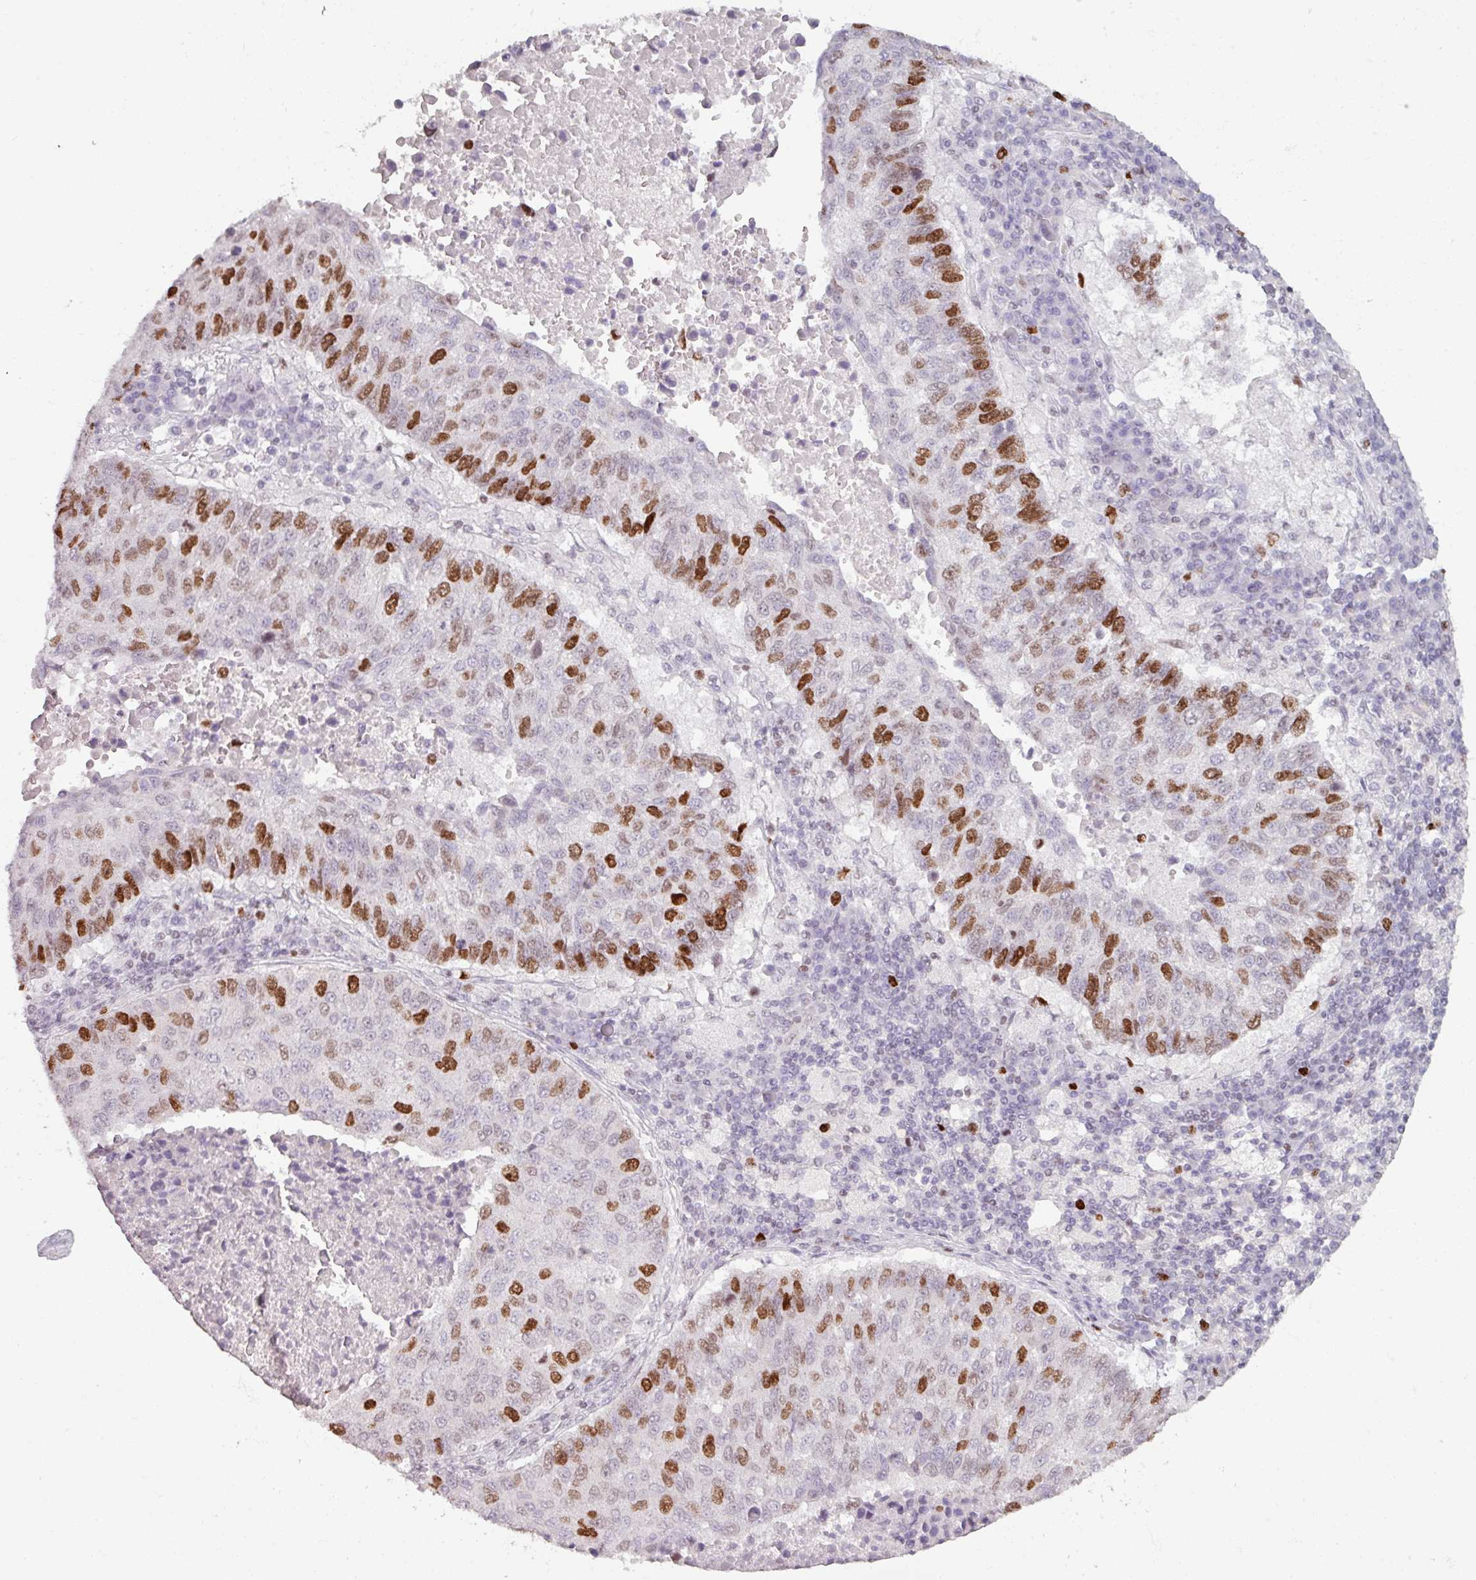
{"staining": {"intensity": "moderate", "quantity": "25%-75%", "location": "nuclear"}, "tissue": "lung cancer", "cell_type": "Tumor cells", "image_type": "cancer", "snomed": [{"axis": "morphology", "description": "Squamous cell carcinoma, NOS"}, {"axis": "topography", "description": "Lung"}], "caption": "A micrograph of human lung cancer stained for a protein reveals moderate nuclear brown staining in tumor cells.", "gene": "ATAD2", "patient": {"sex": "male", "age": 73}}